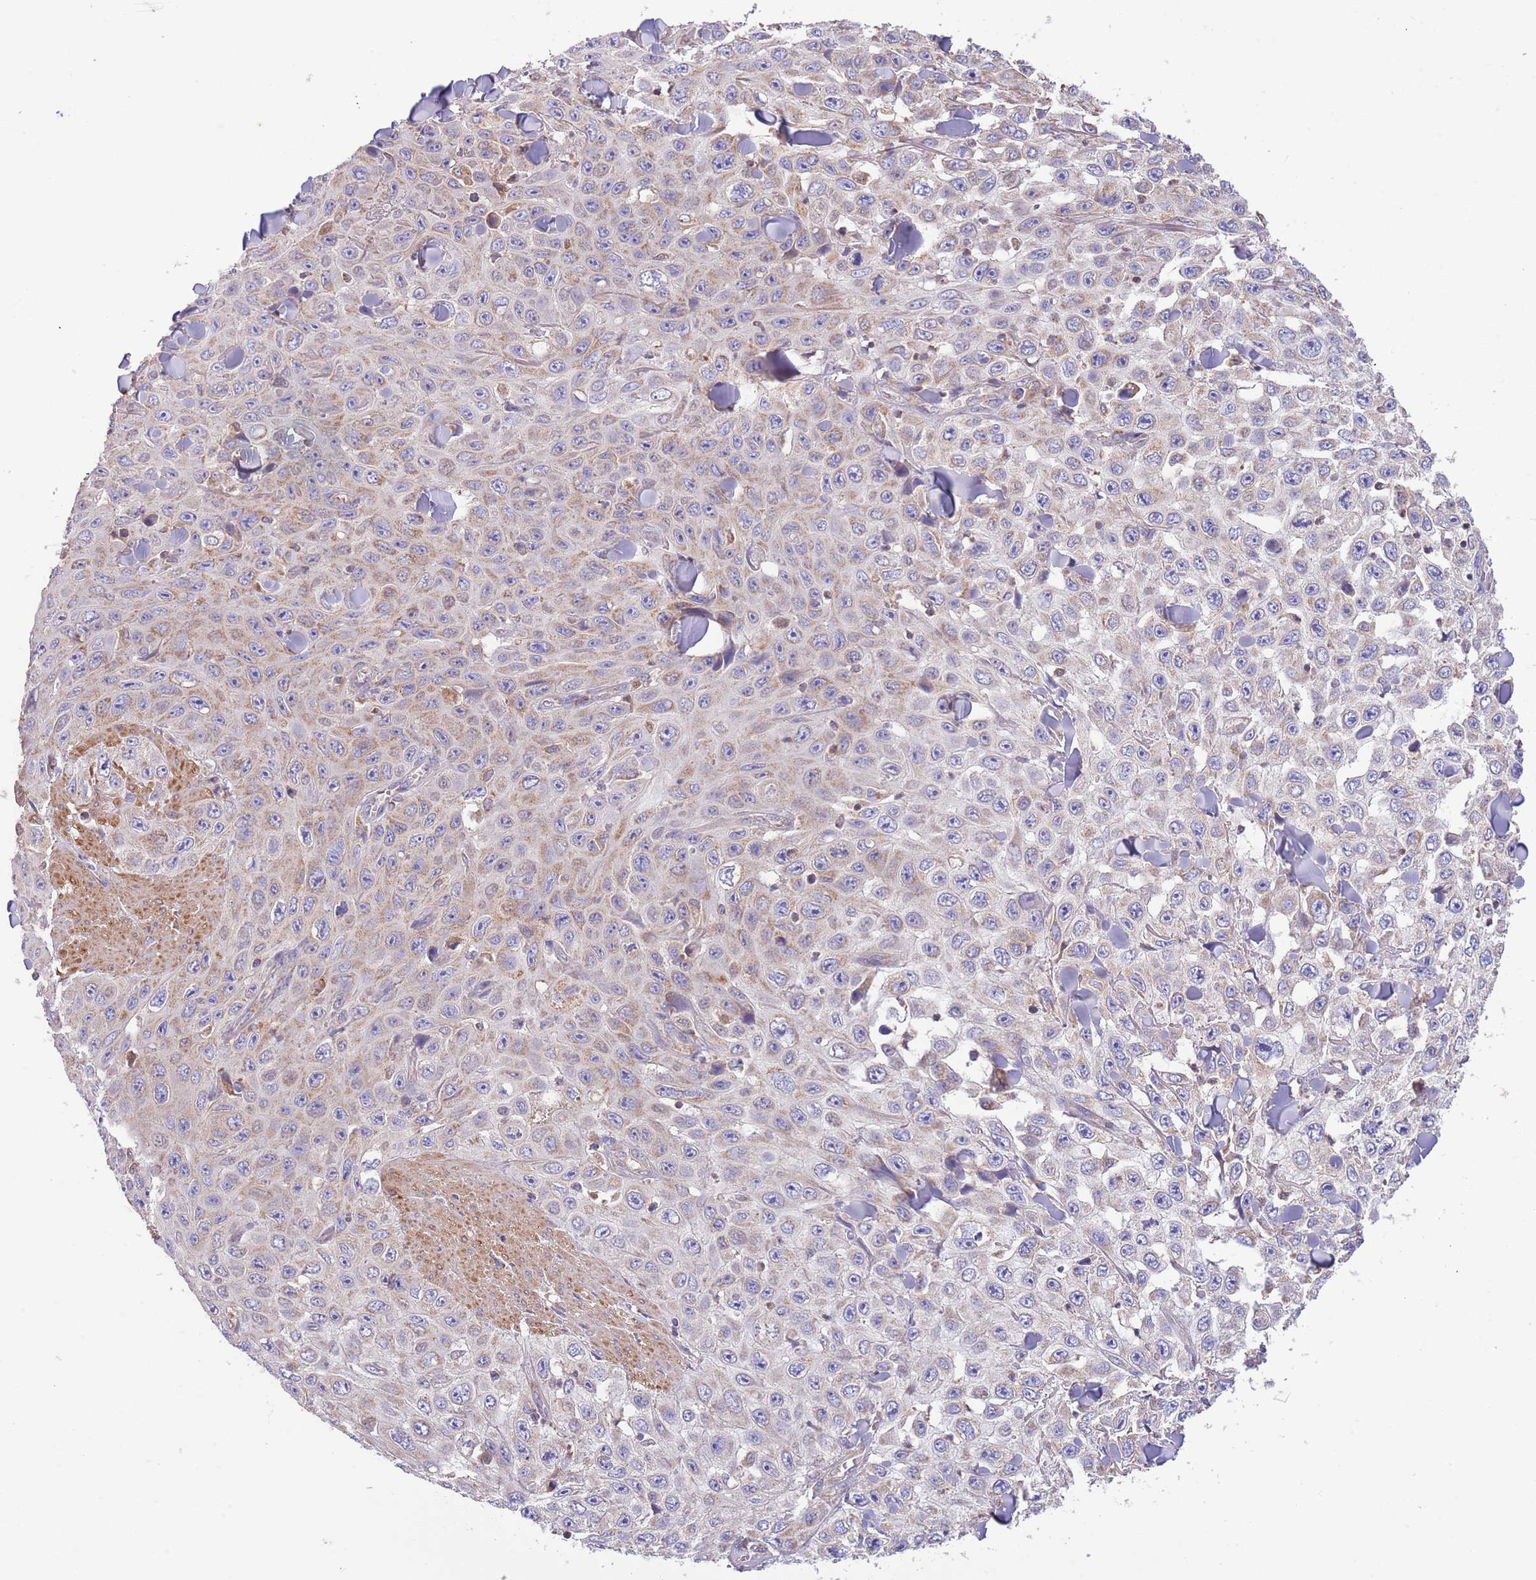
{"staining": {"intensity": "moderate", "quantity": "25%-75%", "location": "cytoplasmic/membranous"}, "tissue": "skin cancer", "cell_type": "Tumor cells", "image_type": "cancer", "snomed": [{"axis": "morphology", "description": "Squamous cell carcinoma, NOS"}, {"axis": "topography", "description": "Skin"}], "caption": "Human skin cancer stained for a protein (brown) reveals moderate cytoplasmic/membranous positive expression in approximately 25%-75% of tumor cells.", "gene": "DNAJA3", "patient": {"sex": "male", "age": 82}}